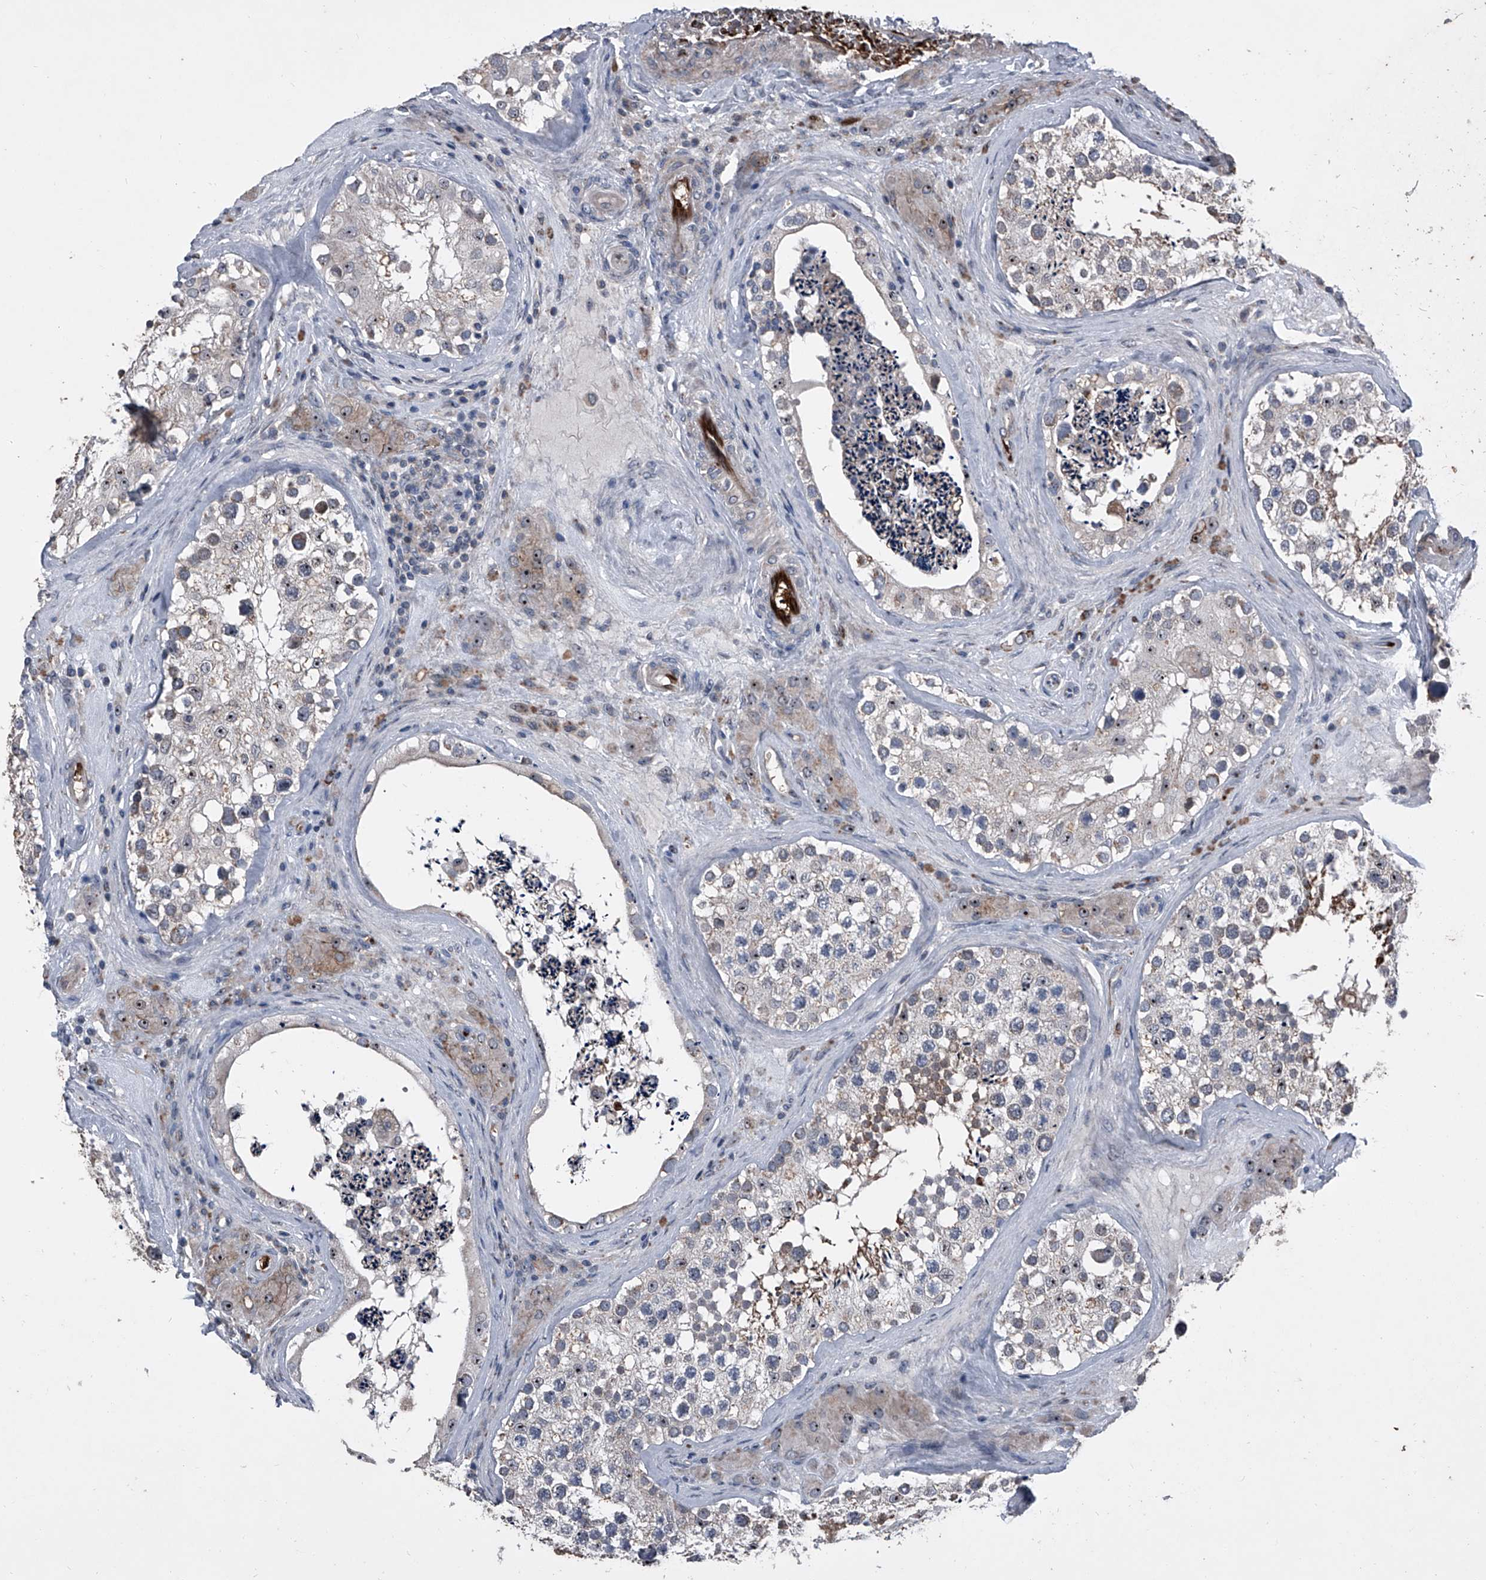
{"staining": {"intensity": "moderate", "quantity": "<25%", "location": "cytoplasmic/membranous,nuclear"}, "tissue": "testis", "cell_type": "Cells in seminiferous ducts", "image_type": "normal", "snomed": [{"axis": "morphology", "description": "Normal tissue, NOS"}, {"axis": "topography", "description": "Testis"}], "caption": "Immunohistochemical staining of benign human testis shows low levels of moderate cytoplasmic/membranous,nuclear staining in about <25% of cells in seminiferous ducts. The staining was performed using DAB to visualize the protein expression in brown, while the nuclei were stained in blue with hematoxylin (Magnification: 20x).", "gene": "CEP85L", "patient": {"sex": "male", "age": 46}}